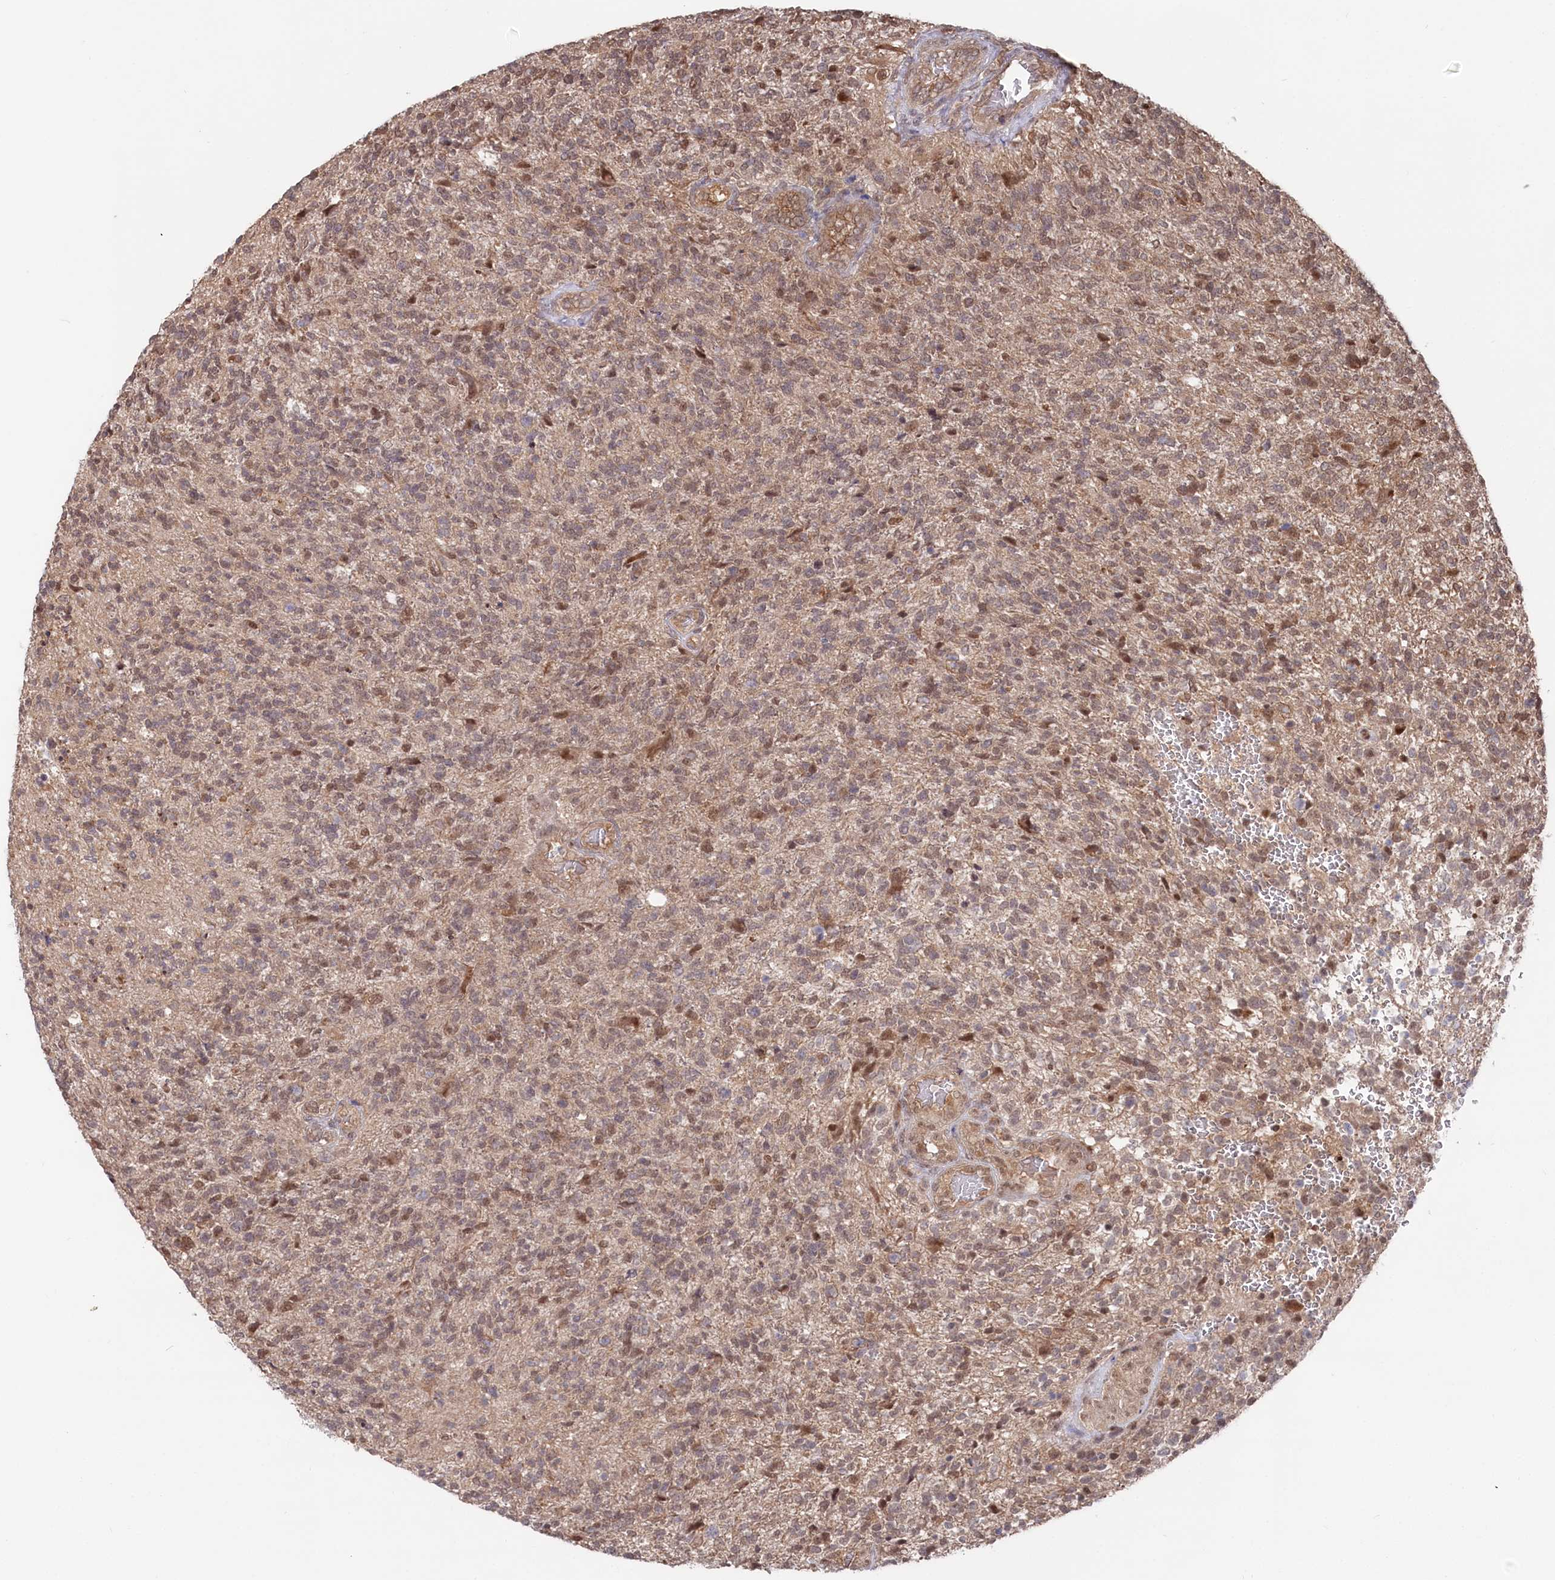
{"staining": {"intensity": "moderate", "quantity": "25%-75%", "location": "cytoplasmic/membranous,nuclear"}, "tissue": "glioma", "cell_type": "Tumor cells", "image_type": "cancer", "snomed": [{"axis": "morphology", "description": "Glioma, malignant, High grade"}, {"axis": "topography", "description": "Brain"}], "caption": "DAB immunohistochemical staining of glioma exhibits moderate cytoplasmic/membranous and nuclear protein positivity in about 25%-75% of tumor cells.", "gene": "PSMA1", "patient": {"sex": "male", "age": 56}}